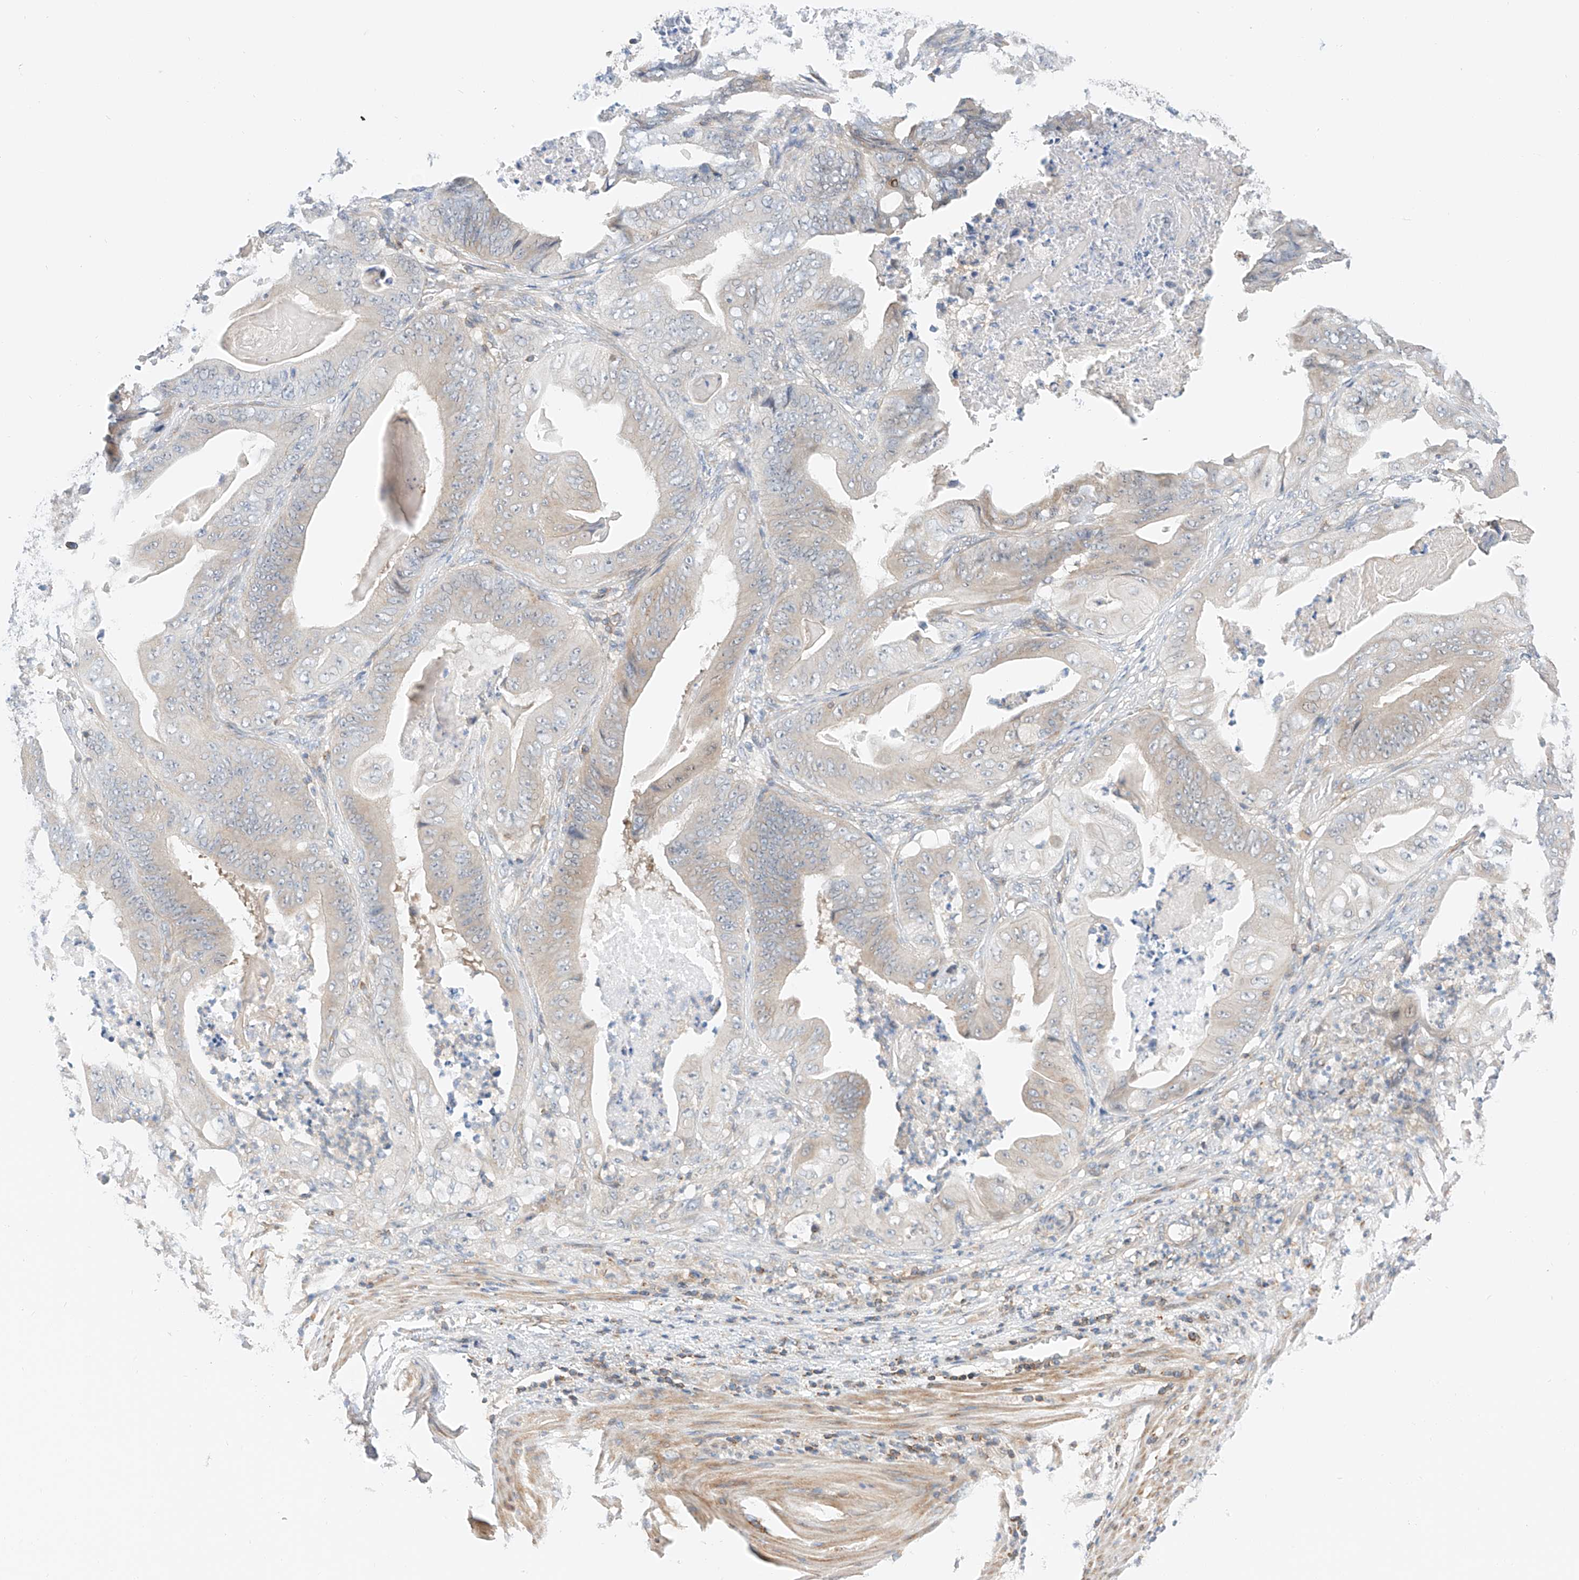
{"staining": {"intensity": "negative", "quantity": "none", "location": "none"}, "tissue": "stomach cancer", "cell_type": "Tumor cells", "image_type": "cancer", "snomed": [{"axis": "morphology", "description": "Adenocarcinoma, NOS"}, {"axis": "topography", "description": "Stomach"}], "caption": "There is no significant positivity in tumor cells of stomach cancer. (Stains: DAB immunohistochemistry (IHC) with hematoxylin counter stain, Microscopy: brightfield microscopy at high magnification).", "gene": "MFN2", "patient": {"sex": "female", "age": 73}}